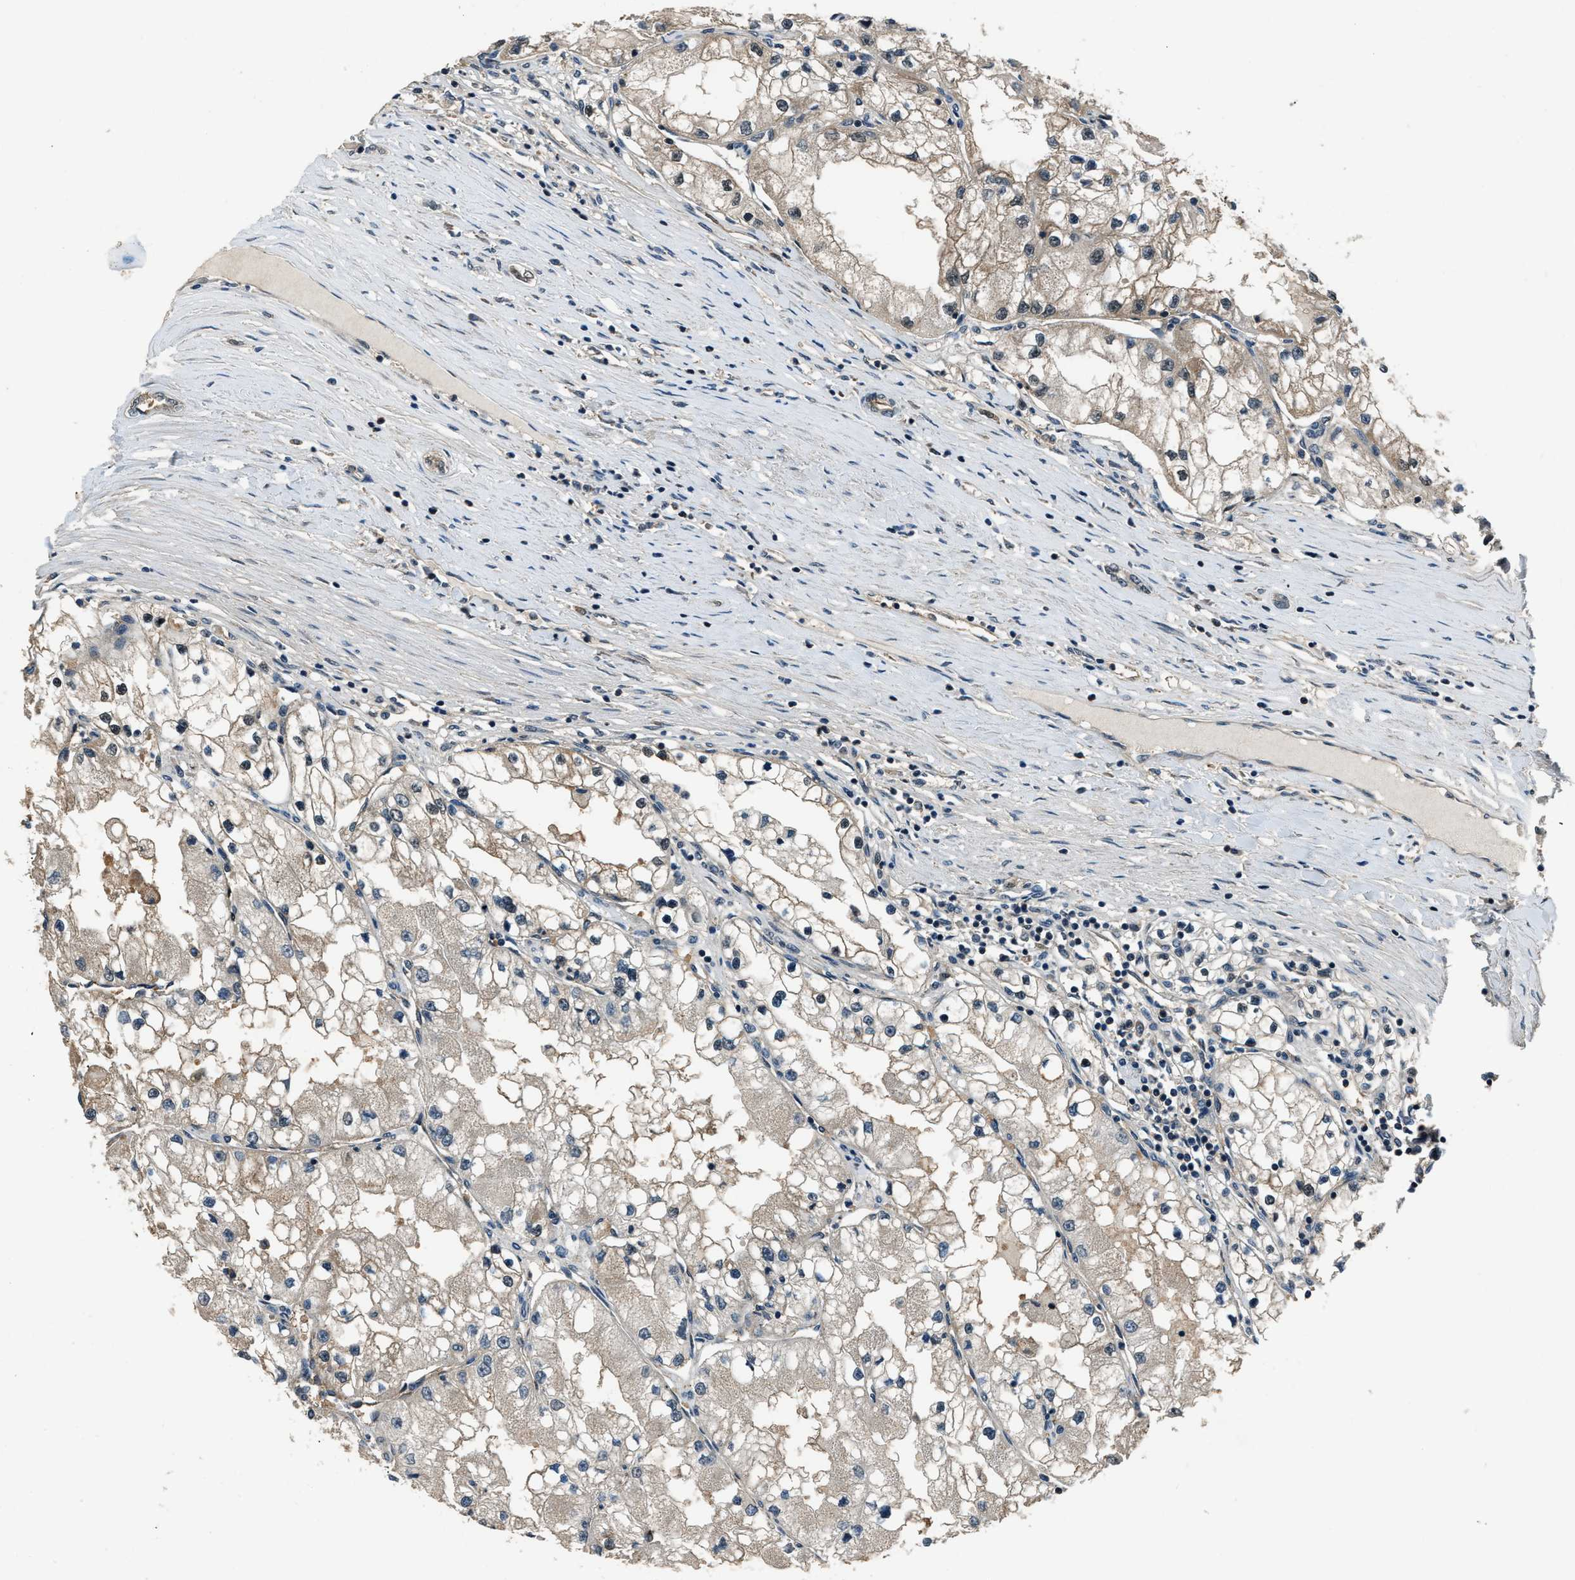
{"staining": {"intensity": "weak", "quantity": ">75%", "location": "cytoplasmic/membranous"}, "tissue": "renal cancer", "cell_type": "Tumor cells", "image_type": "cancer", "snomed": [{"axis": "morphology", "description": "Adenocarcinoma, NOS"}, {"axis": "topography", "description": "Kidney"}], "caption": "A high-resolution image shows immunohistochemistry staining of renal cancer, which shows weak cytoplasmic/membranous positivity in about >75% of tumor cells.", "gene": "NUDCD3", "patient": {"sex": "male", "age": 68}}